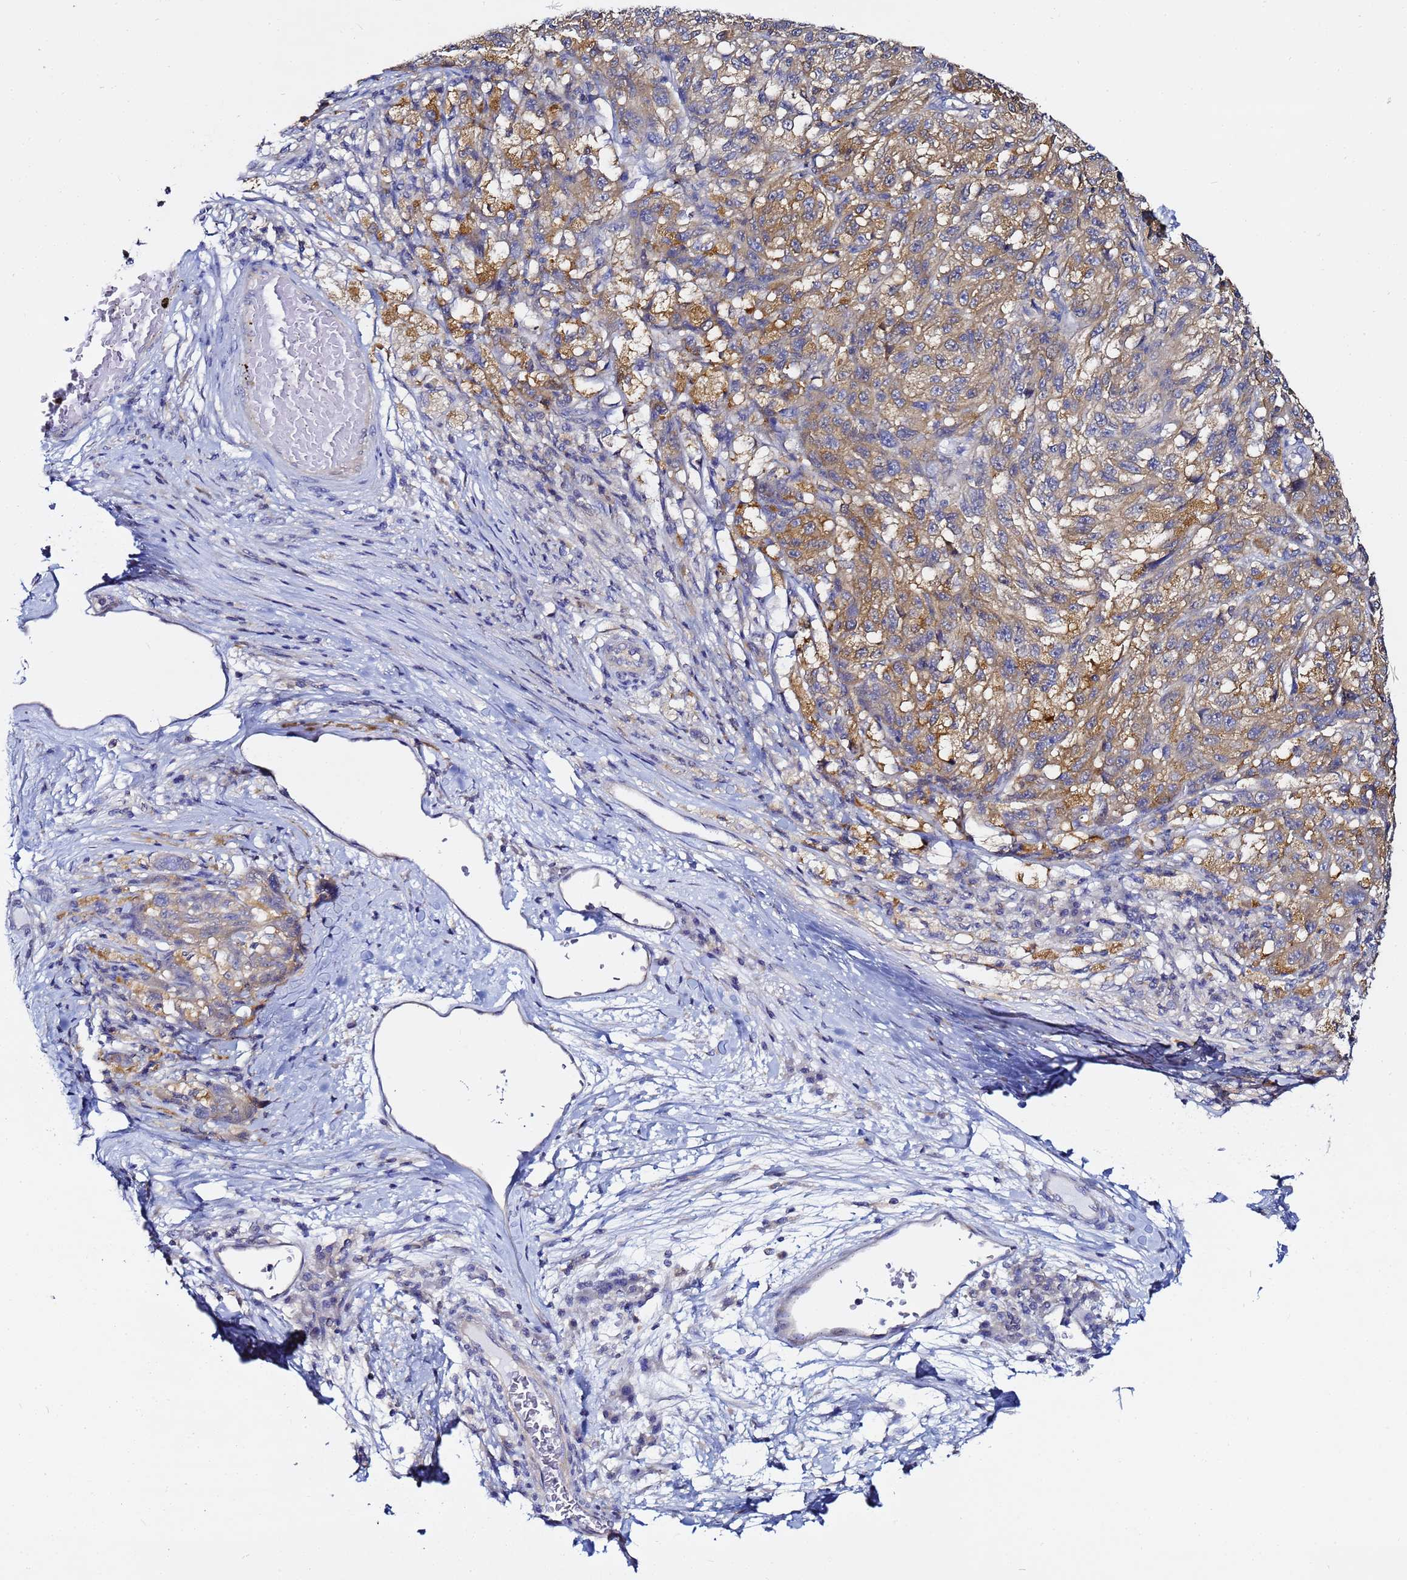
{"staining": {"intensity": "moderate", "quantity": ">75%", "location": "cytoplasmic/membranous"}, "tissue": "melanoma", "cell_type": "Tumor cells", "image_type": "cancer", "snomed": [{"axis": "morphology", "description": "Malignant melanoma, NOS"}, {"axis": "topography", "description": "Skin"}], "caption": "Melanoma stained with a brown dye exhibits moderate cytoplasmic/membranous positive staining in approximately >75% of tumor cells.", "gene": "LENG1", "patient": {"sex": "male", "age": 53}}